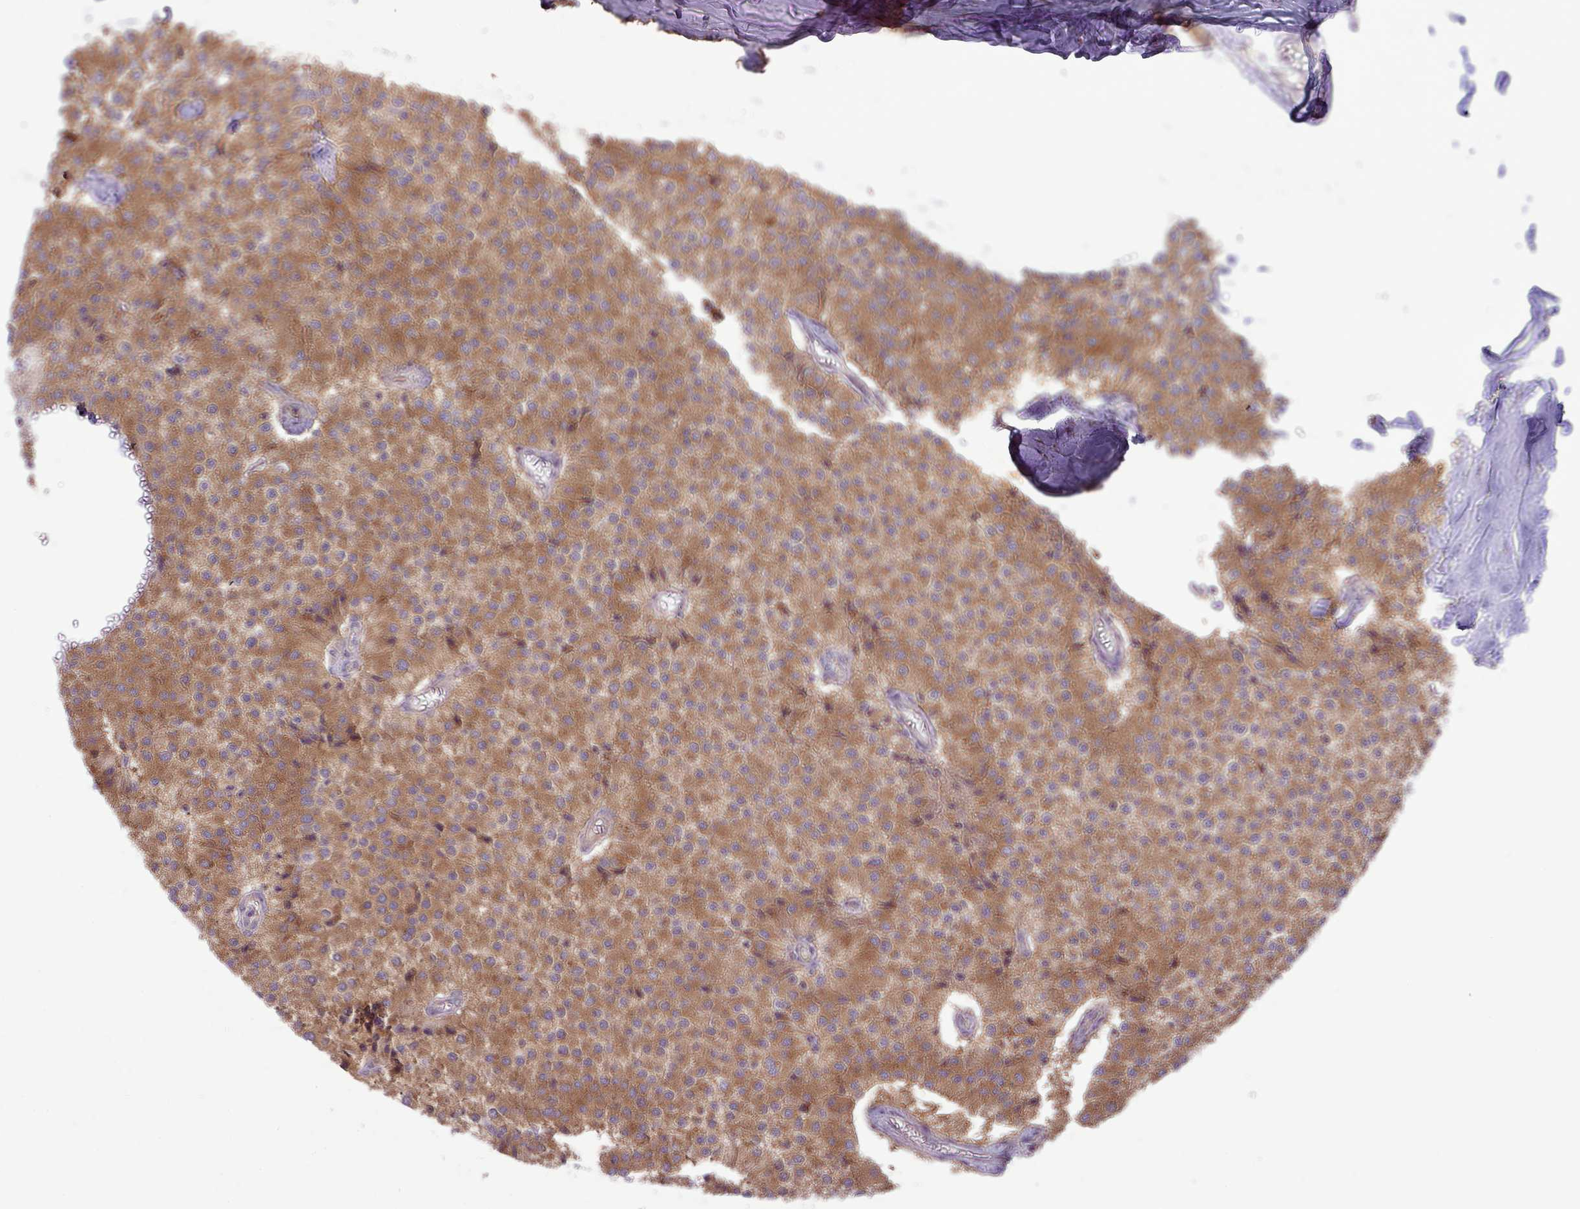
{"staining": {"intensity": "moderate", "quantity": ">75%", "location": "cytoplasmic/membranous"}, "tissue": "carcinoid", "cell_type": "Tumor cells", "image_type": "cancer", "snomed": [{"axis": "morphology", "description": "Carcinoid, malignant, NOS"}, {"axis": "topography", "description": "Colon"}], "caption": "The photomicrograph reveals a brown stain indicating the presence of a protein in the cytoplasmic/membranous of tumor cells in carcinoid.", "gene": "RAB19", "patient": {"sex": "female", "age": 52}}